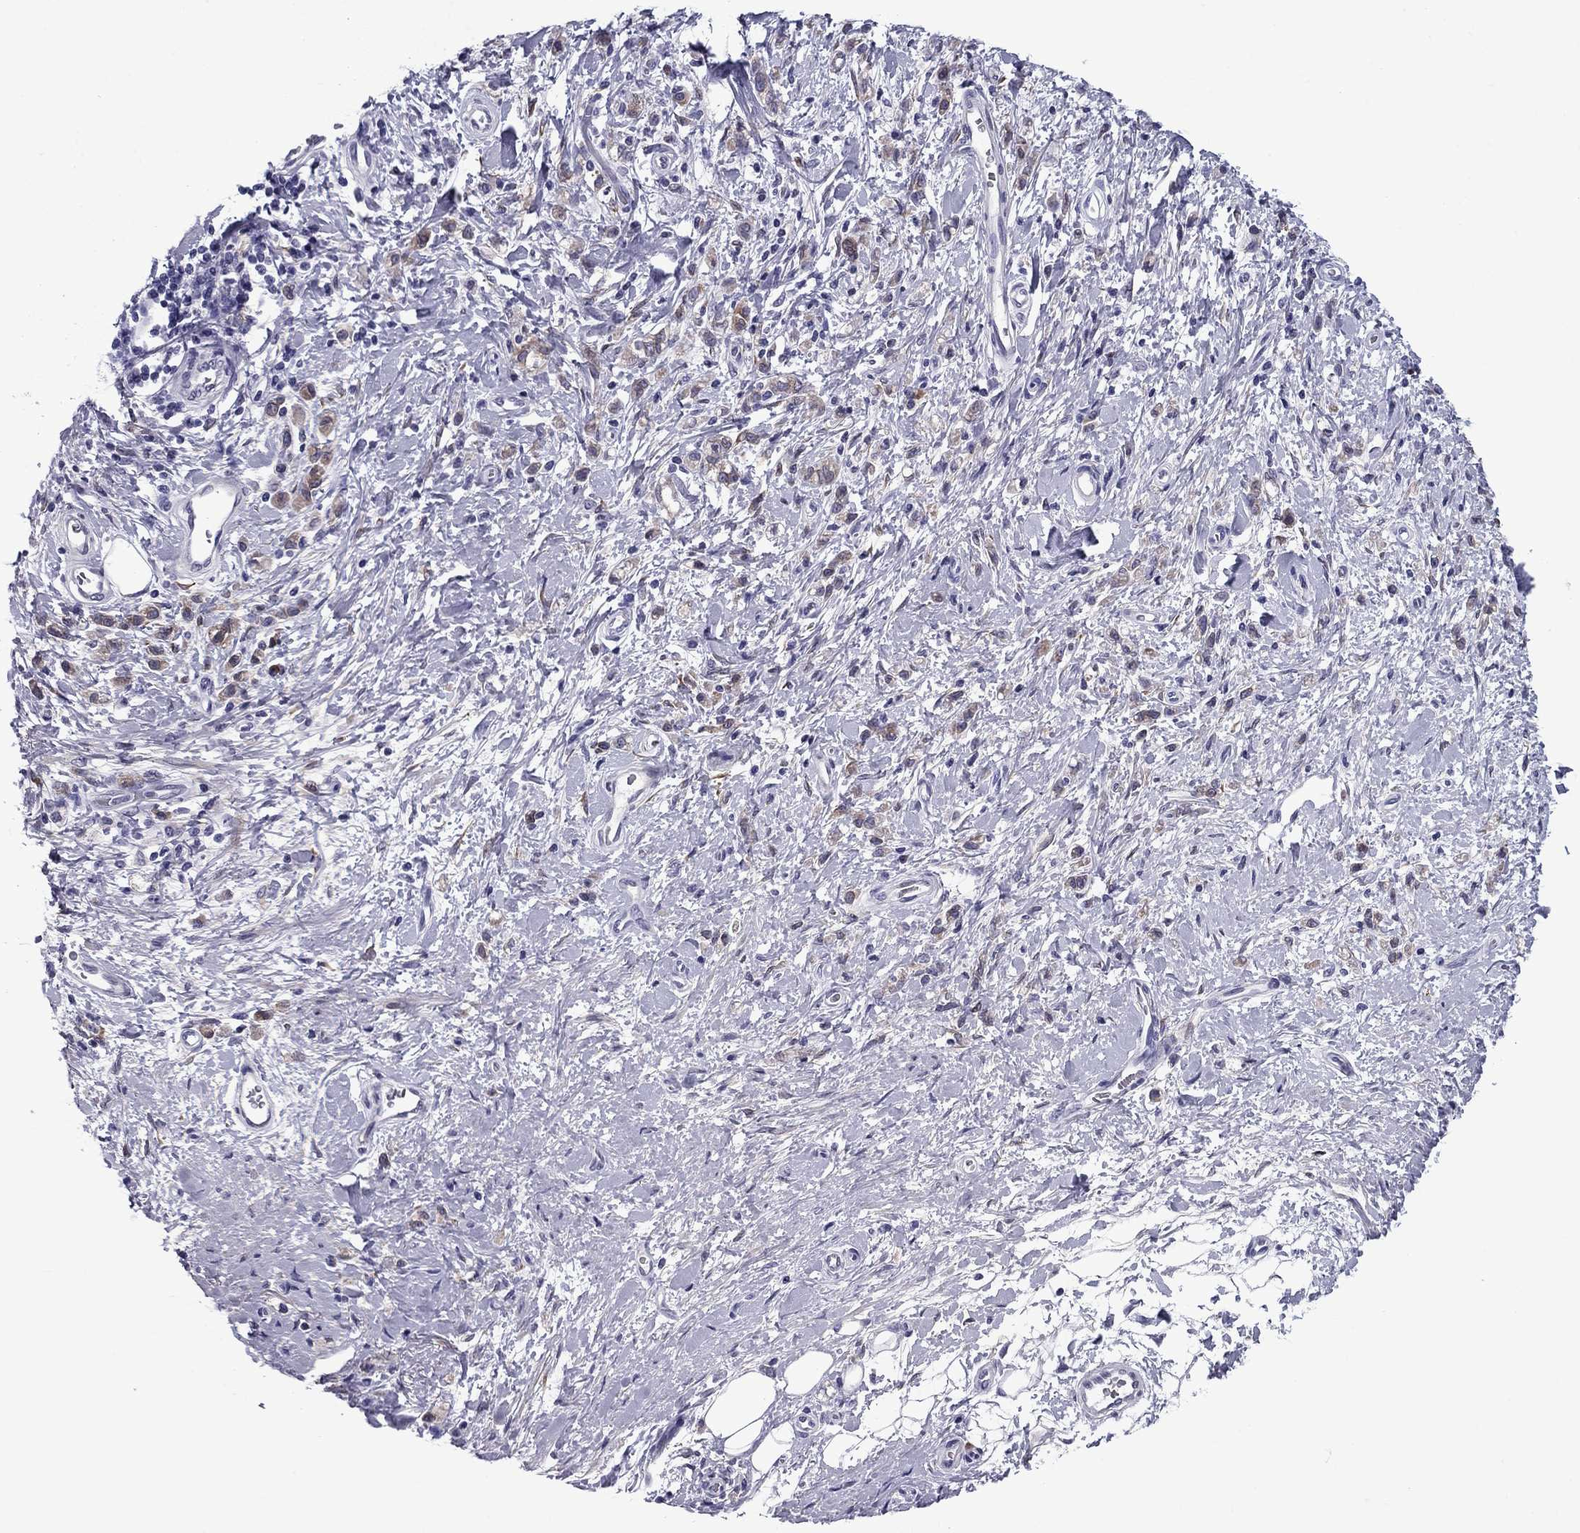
{"staining": {"intensity": "moderate", "quantity": "<25%", "location": "cytoplasmic/membranous"}, "tissue": "stomach cancer", "cell_type": "Tumor cells", "image_type": "cancer", "snomed": [{"axis": "morphology", "description": "Adenocarcinoma, NOS"}, {"axis": "topography", "description": "Stomach"}], "caption": "High-power microscopy captured an IHC image of stomach adenocarcinoma, revealing moderate cytoplasmic/membranous expression in about <25% of tumor cells.", "gene": "TMED3", "patient": {"sex": "male", "age": 77}}